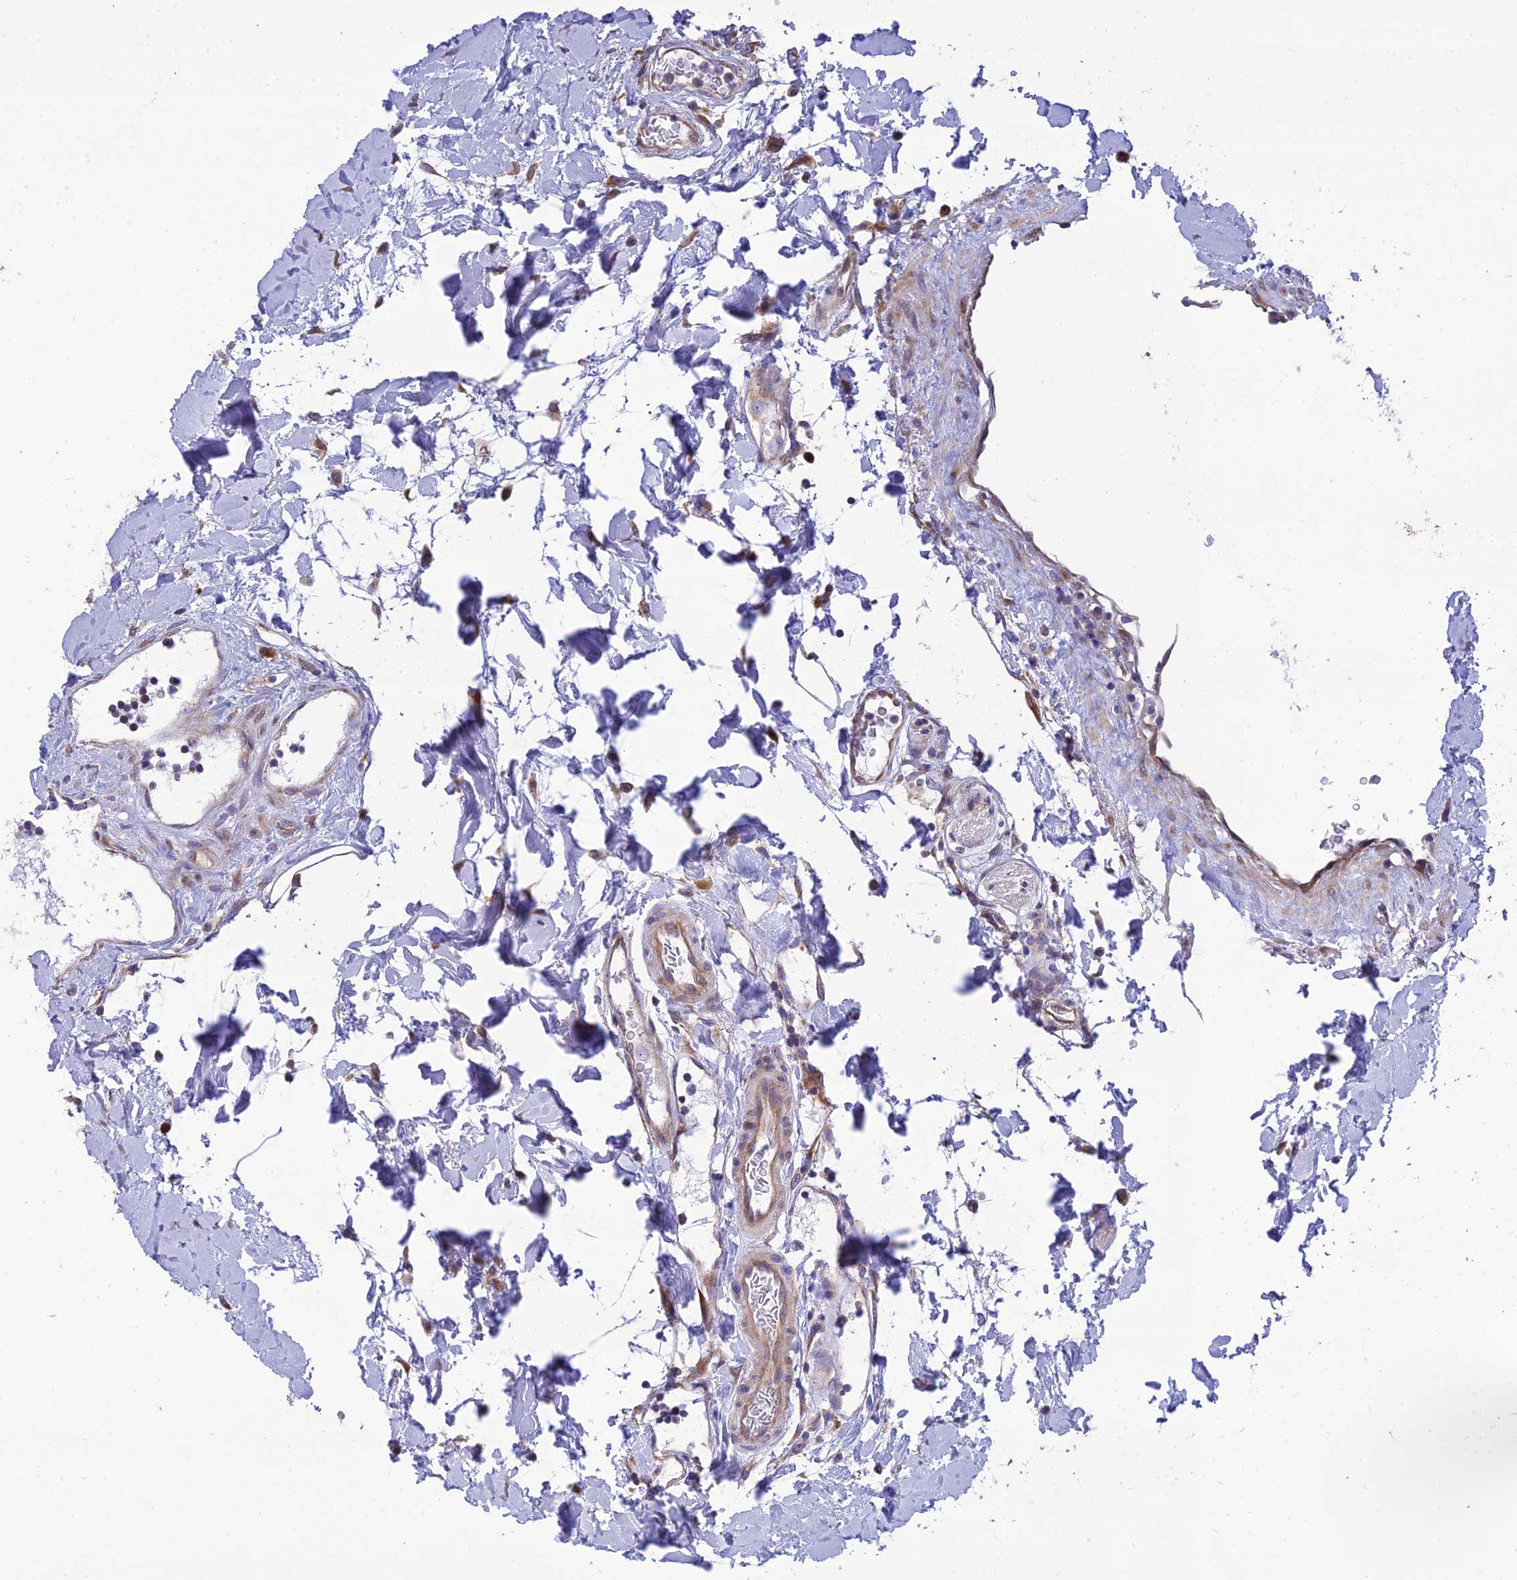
{"staining": {"intensity": "weak", "quantity": ">75%", "location": "cytoplasmic/membranous"}, "tissue": "colon", "cell_type": "Endothelial cells", "image_type": "normal", "snomed": [{"axis": "morphology", "description": "Normal tissue, NOS"}, {"axis": "topography", "description": "Colon"}], "caption": "Weak cytoplasmic/membranous staining for a protein is appreciated in about >75% of endothelial cells of normal colon using IHC.", "gene": "CLCN7", "patient": {"sex": "female", "age": 79}}